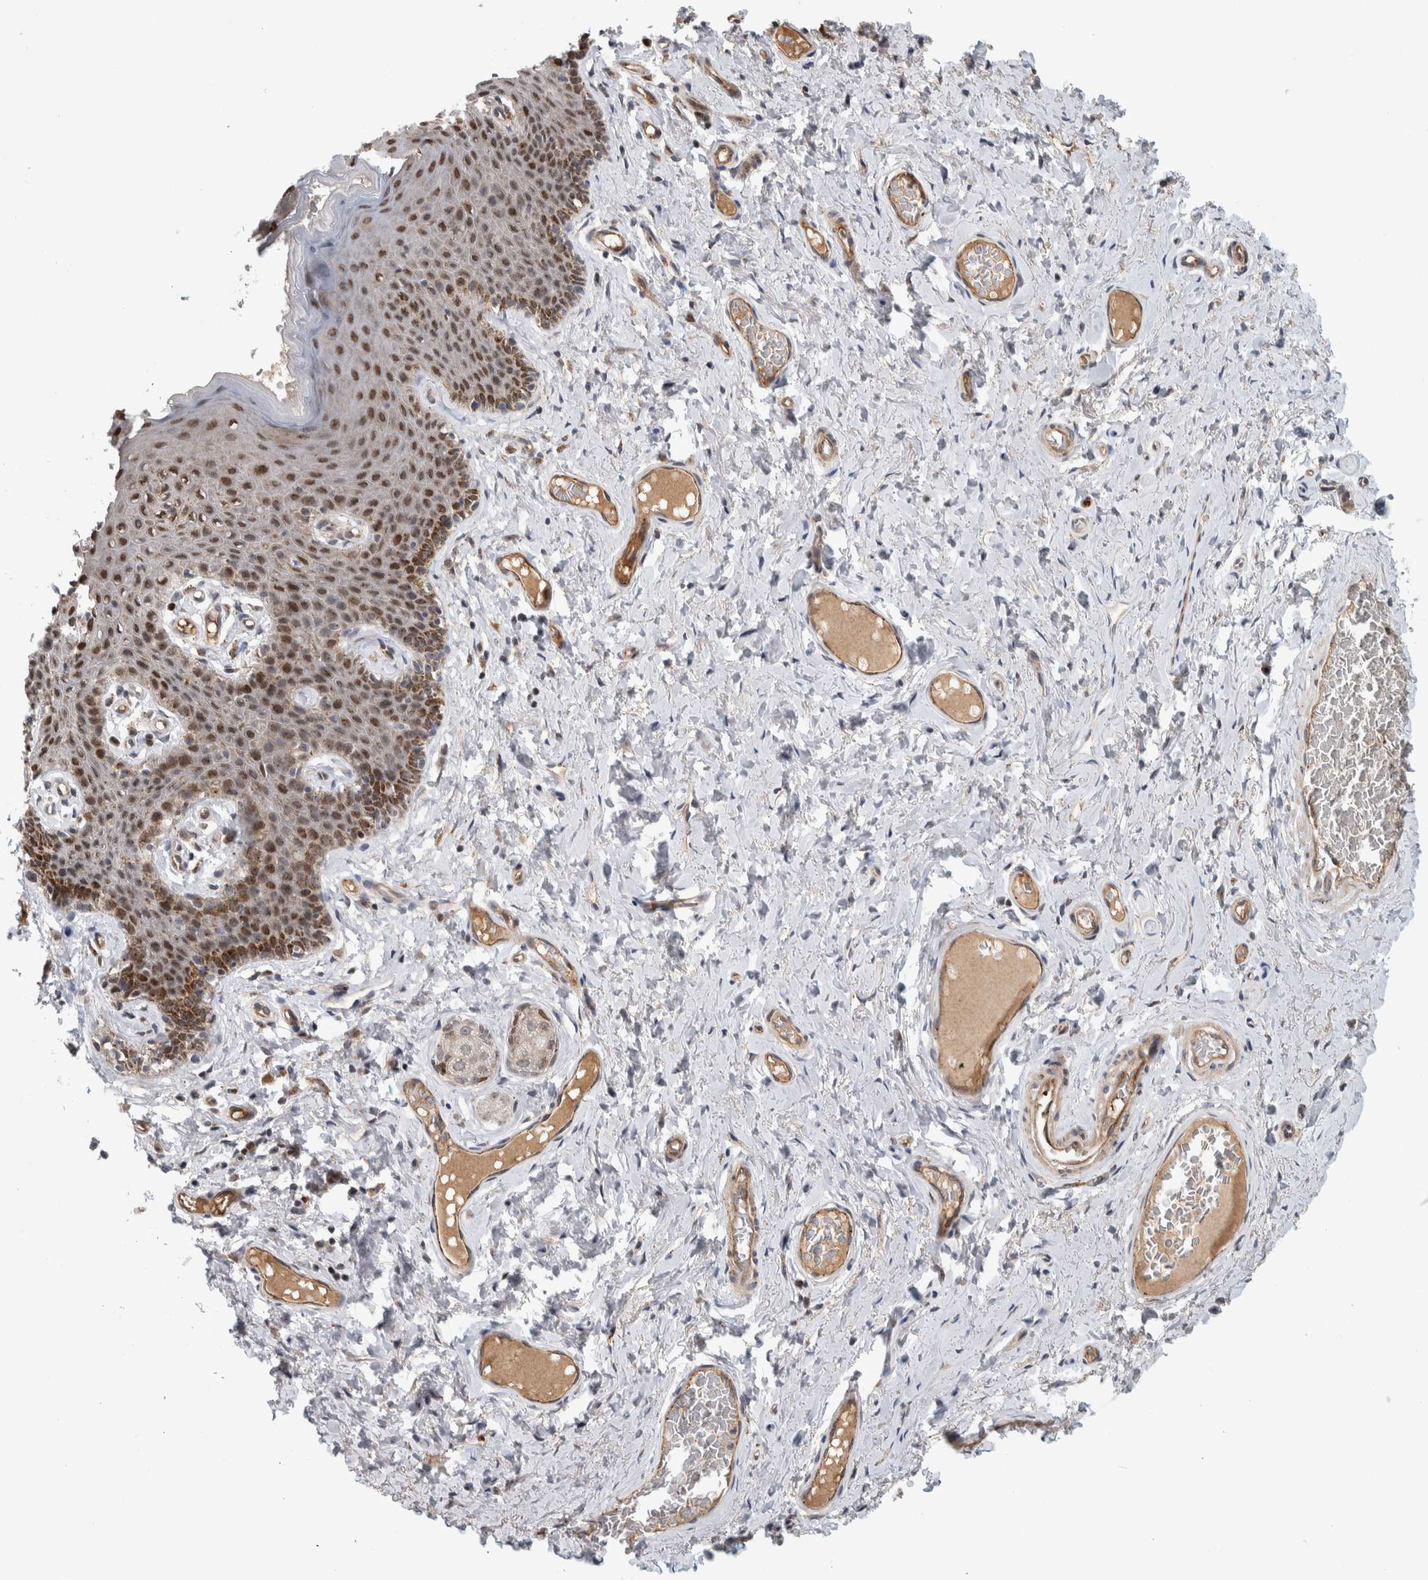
{"staining": {"intensity": "moderate", "quantity": ">75%", "location": "nuclear"}, "tissue": "skin", "cell_type": "Epidermal cells", "image_type": "normal", "snomed": [{"axis": "morphology", "description": "Normal tissue, NOS"}, {"axis": "topography", "description": "Vulva"}], "caption": "This image reveals immunohistochemistry staining of benign human skin, with medium moderate nuclear staining in approximately >75% of epidermal cells.", "gene": "MSL1", "patient": {"sex": "female", "age": 66}}